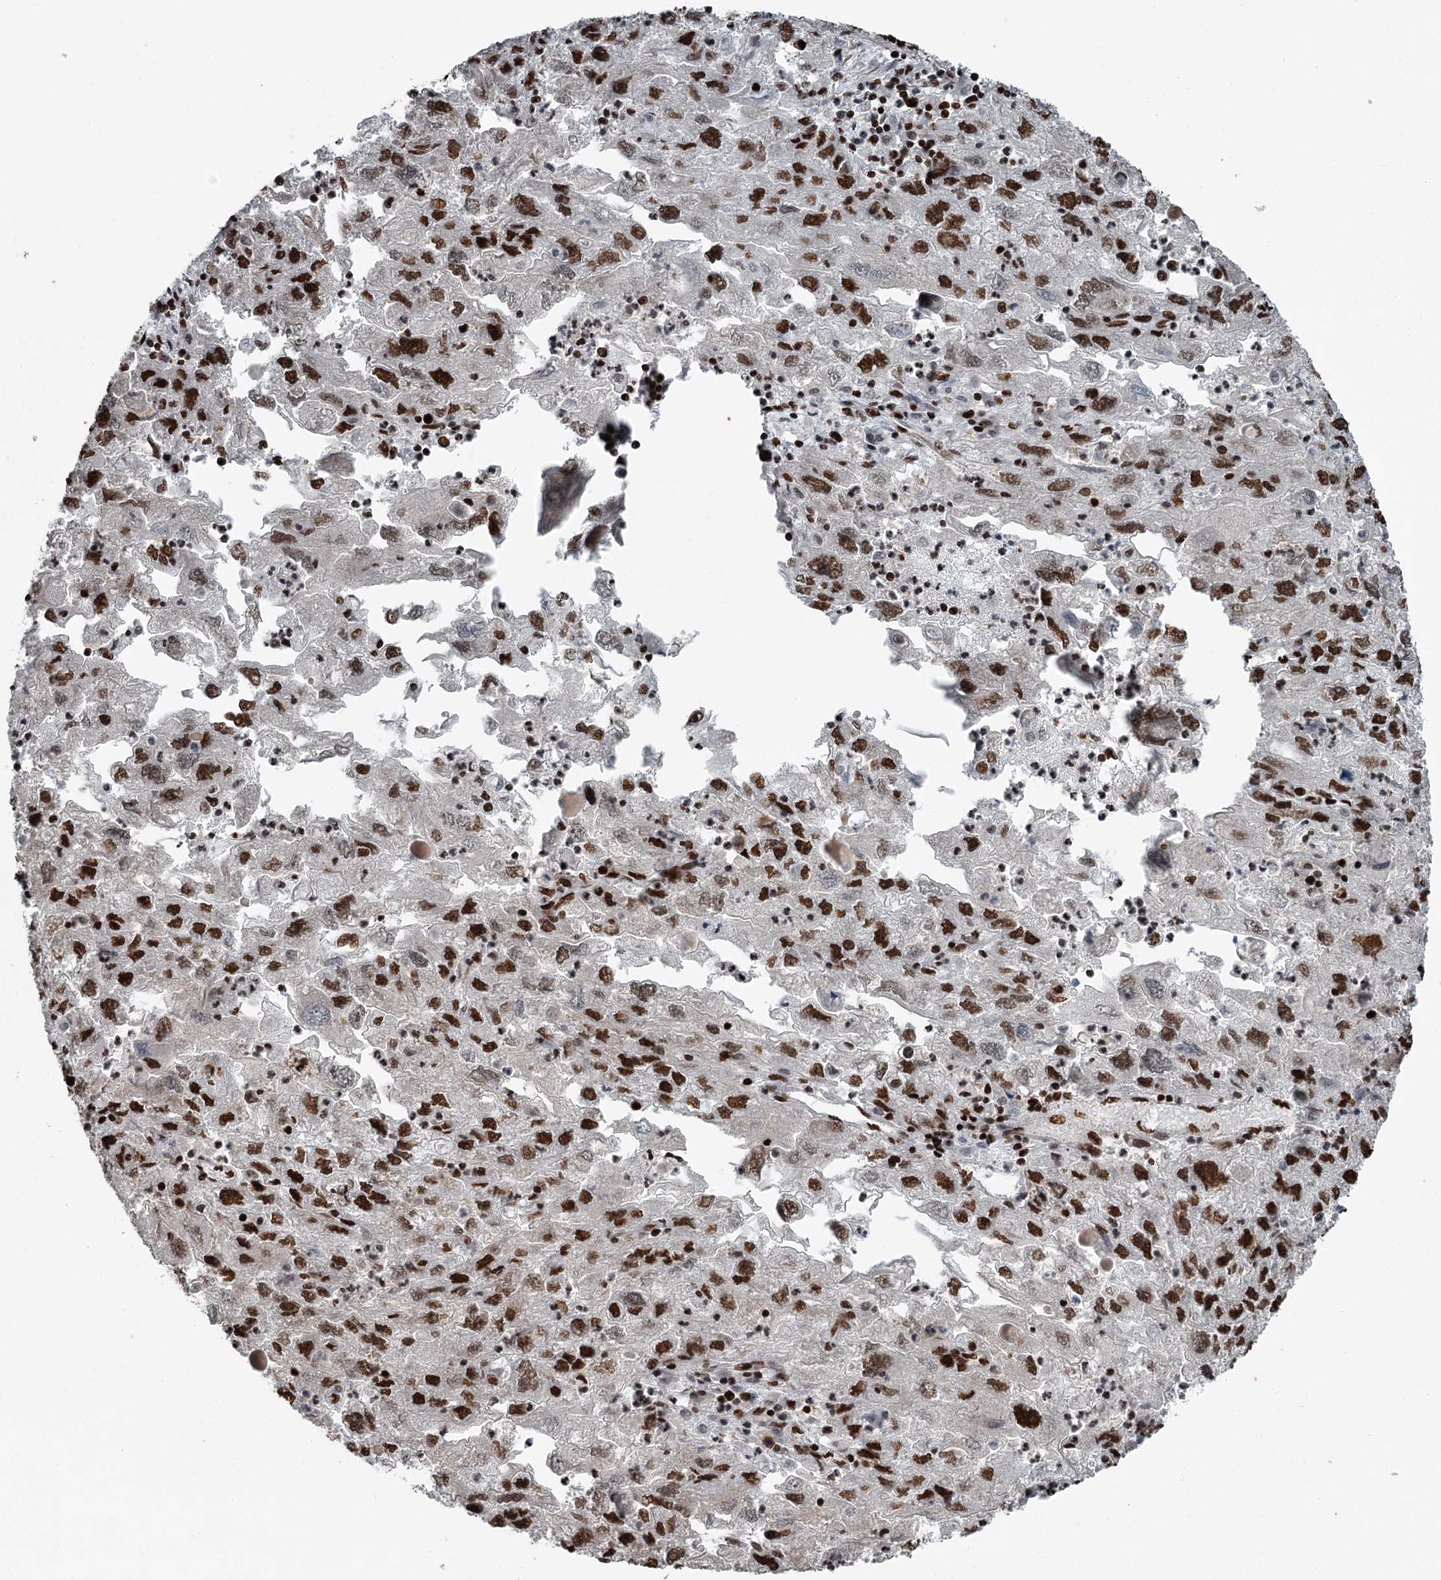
{"staining": {"intensity": "strong", "quantity": ">75%", "location": "nuclear"}, "tissue": "endometrial cancer", "cell_type": "Tumor cells", "image_type": "cancer", "snomed": [{"axis": "morphology", "description": "Adenocarcinoma, NOS"}, {"axis": "topography", "description": "Endometrium"}], "caption": "Immunohistochemical staining of human endometrial cancer (adenocarcinoma) shows high levels of strong nuclear staining in about >75% of tumor cells. (Stains: DAB (3,3'-diaminobenzidine) in brown, nuclei in blue, Microscopy: brightfield microscopy at high magnification).", "gene": "RBBP7", "patient": {"sex": "female", "age": 49}}